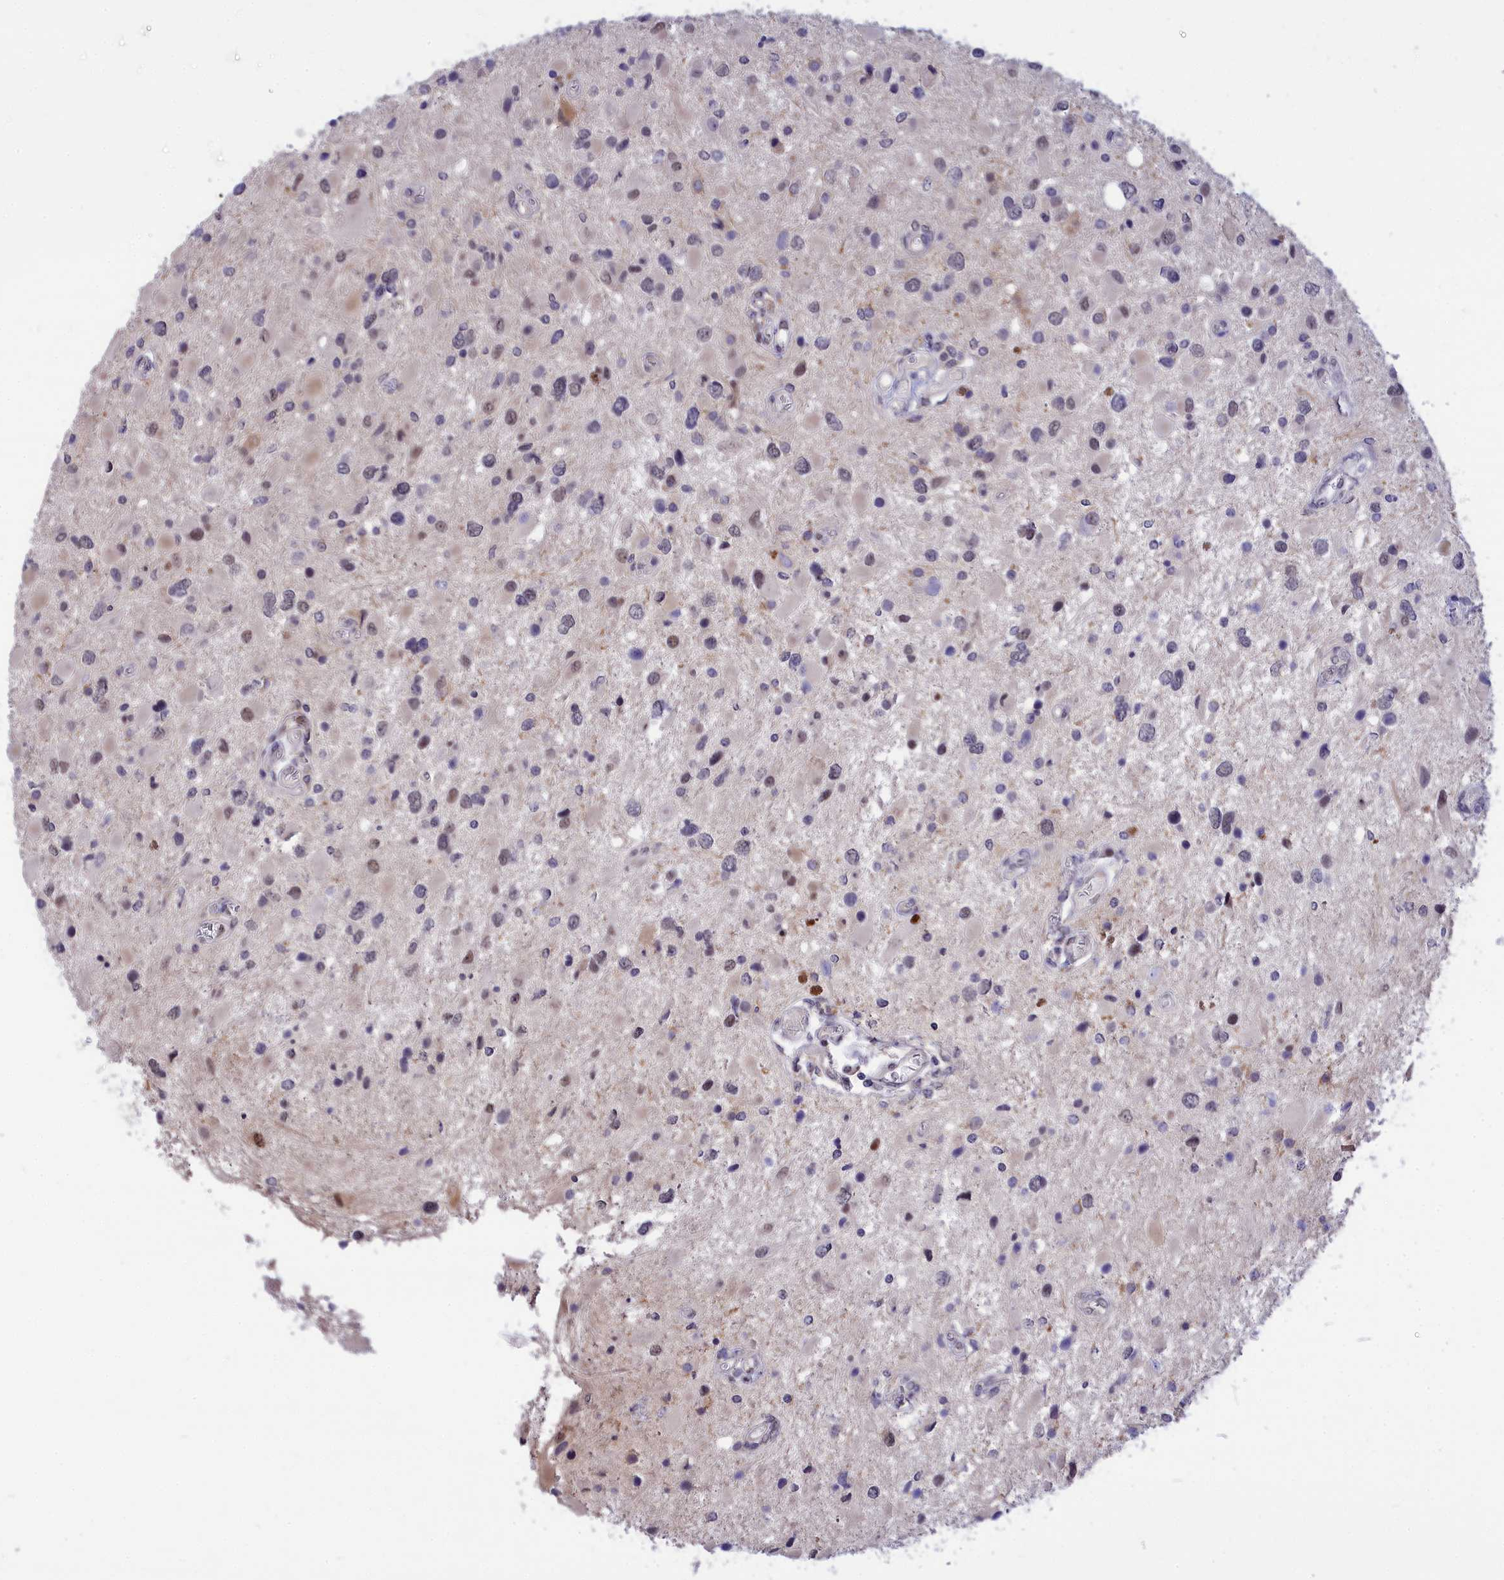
{"staining": {"intensity": "moderate", "quantity": "<25%", "location": "nuclear"}, "tissue": "glioma", "cell_type": "Tumor cells", "image_type": "cancer", "snomed": [{"axis": "morphology", "description": "Glioma, malignant, High grade"}, {"axis": "topography", "description": "Brain"}], "caption": "Immunohistochemical staining of malignant high-grade glioma exhibits low levels of moderate nuclear staining in approximately <25% of tumor cells.", "gene": "KCTD14", "patient": {"sex": "male", "age": 53}}